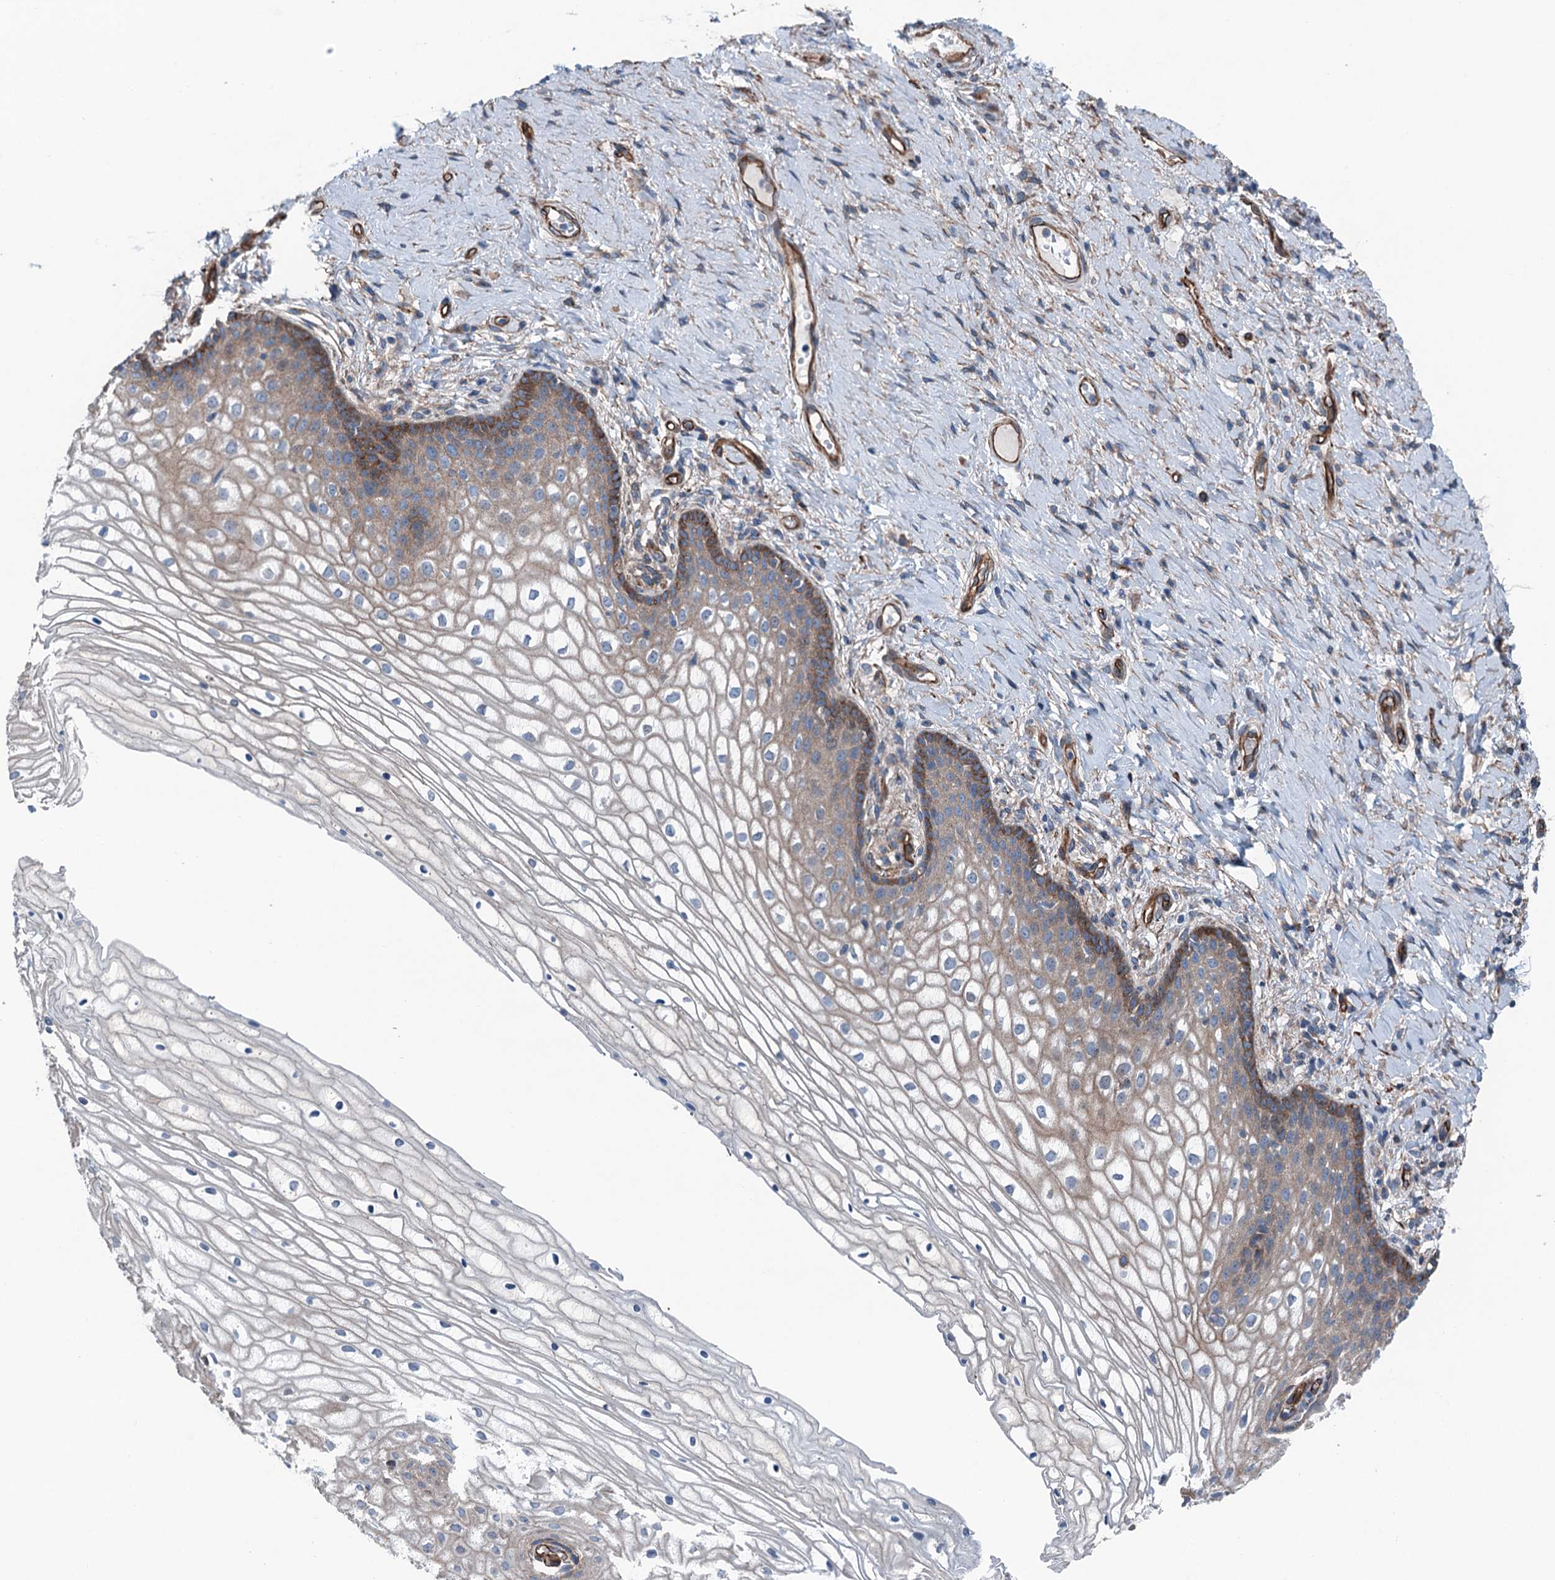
{"staining": {"intensity": "moderate", "quantity": "25%-75%", "location": "cytoplasmic/membranous"}, "tissue": "vagina", "cell_type": "Squamous epithelial cells", "image_type": "normal", "snomed": [{"axis": "morphology", "description": "Normal tissue, NOS"}, {"axis": "topography", "description": "Vagina"}], "caption": "This photomicrograph displays immunohistochemistry staining of unremarkable vagina, with medium moderate cytoplasmic/membranous expression in approximately 25%-75% of squamous epithelial cells.", "gene": "NMRAL1", "patient": {"sex": "female", "age": 60}}